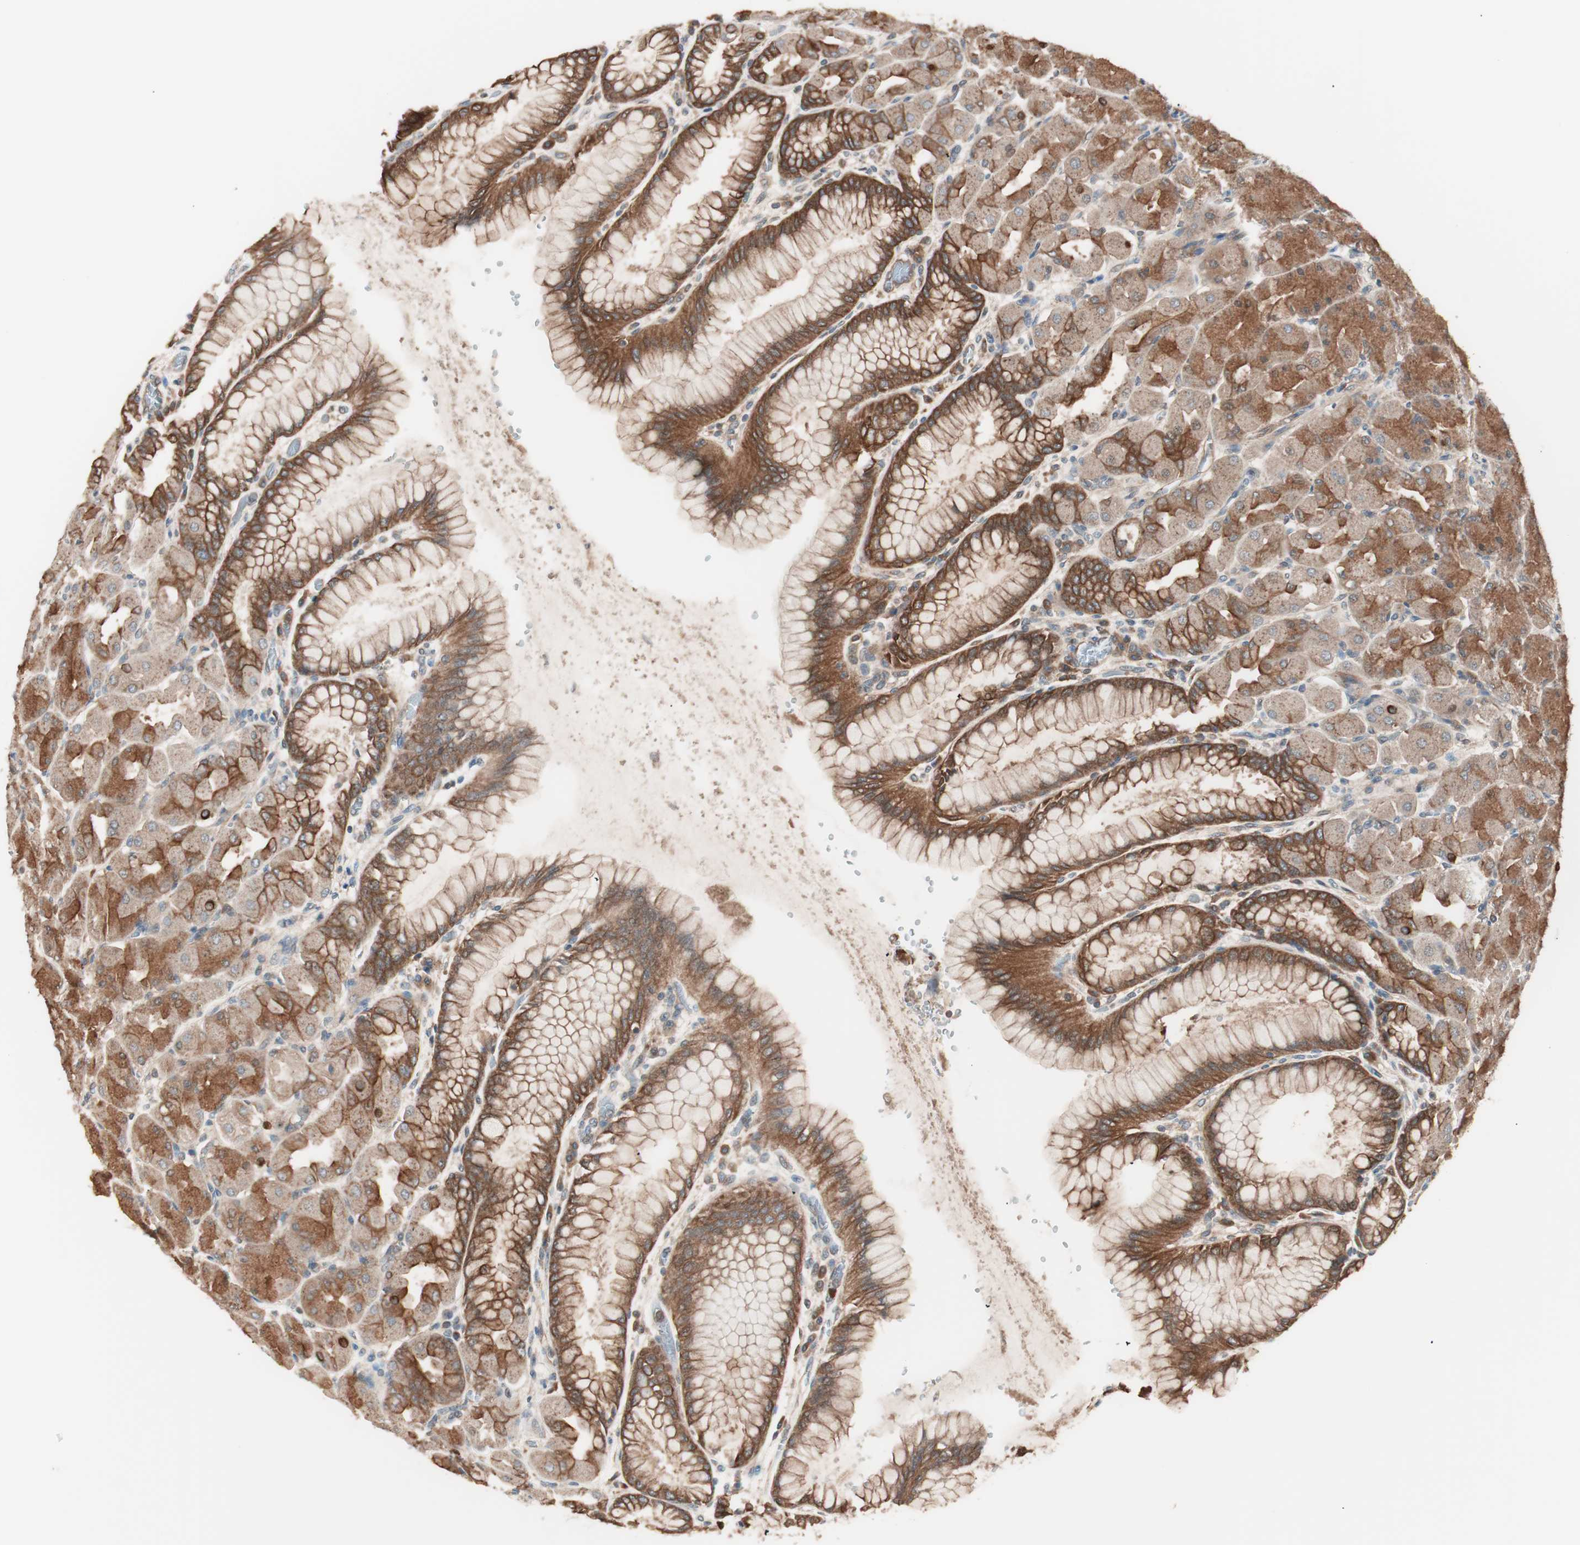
{"staining": {"intensity": "strong", "quantity": ">75%", "location": "cytoplasmic/membranous"}, "tissue": "stomach", "cell_type": "Glandular cells", "image_type": "normal", "snomed": [{"axis": "morphology", "description": "Normal tissue, NOS"}, {"axis": "topography", "description": "Stomach, upper"}], "caption": "Glandular cells exhibit strong cytoplasmic/membranous positivity in about >75% of cells in benign stomach. The protein is stained brown, and the nuclei are stained in blue (DAB IHC with brightfield microscopy, high magnification).", "gene": "TSG101", "patient": {"sex": "female", "age": 56}}